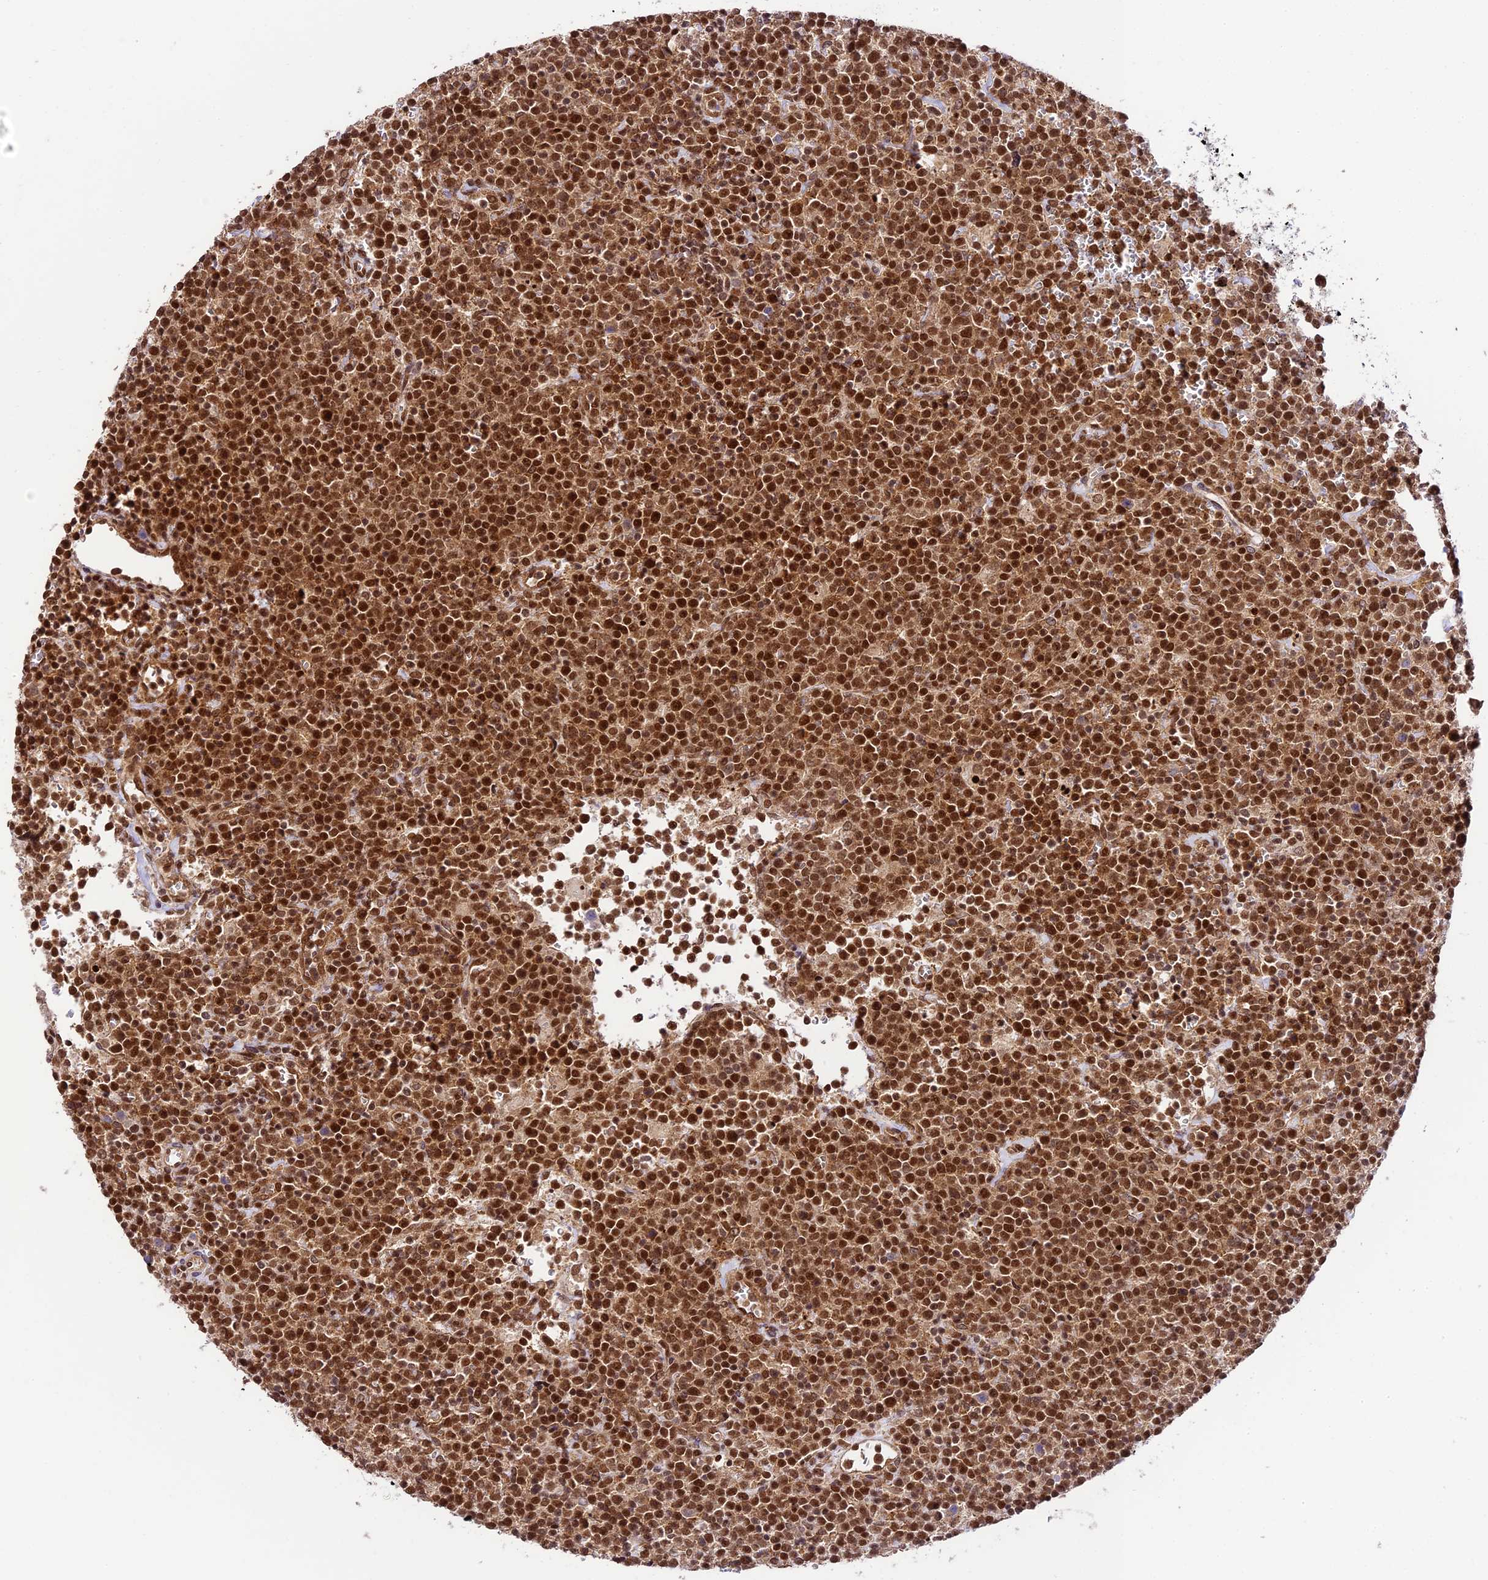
{"staining": {"intensity": "strong", "quantity": ">75%", "location": "nuclear"}, "tissue": "lymphoma", "cell_type": "Tumor cells", "image_type": "cancer", "snomed": [{"axis": "morphology", "description": "Malignant lymphoma, non-Hodgkin's type, High grade"}, {"axis": "topography", "description": "Lymph node"}], "caption": "The immunohistochemical stain highlights strong nuclear staining in tumor cells of high-grade malignant lymphoma, non-Hodgkin's type tissue. (Brightfield microscopy of DAB IHC at high magnification).", "gene": "TRIM22", "patient": {"sex": "male", "age": 61}}